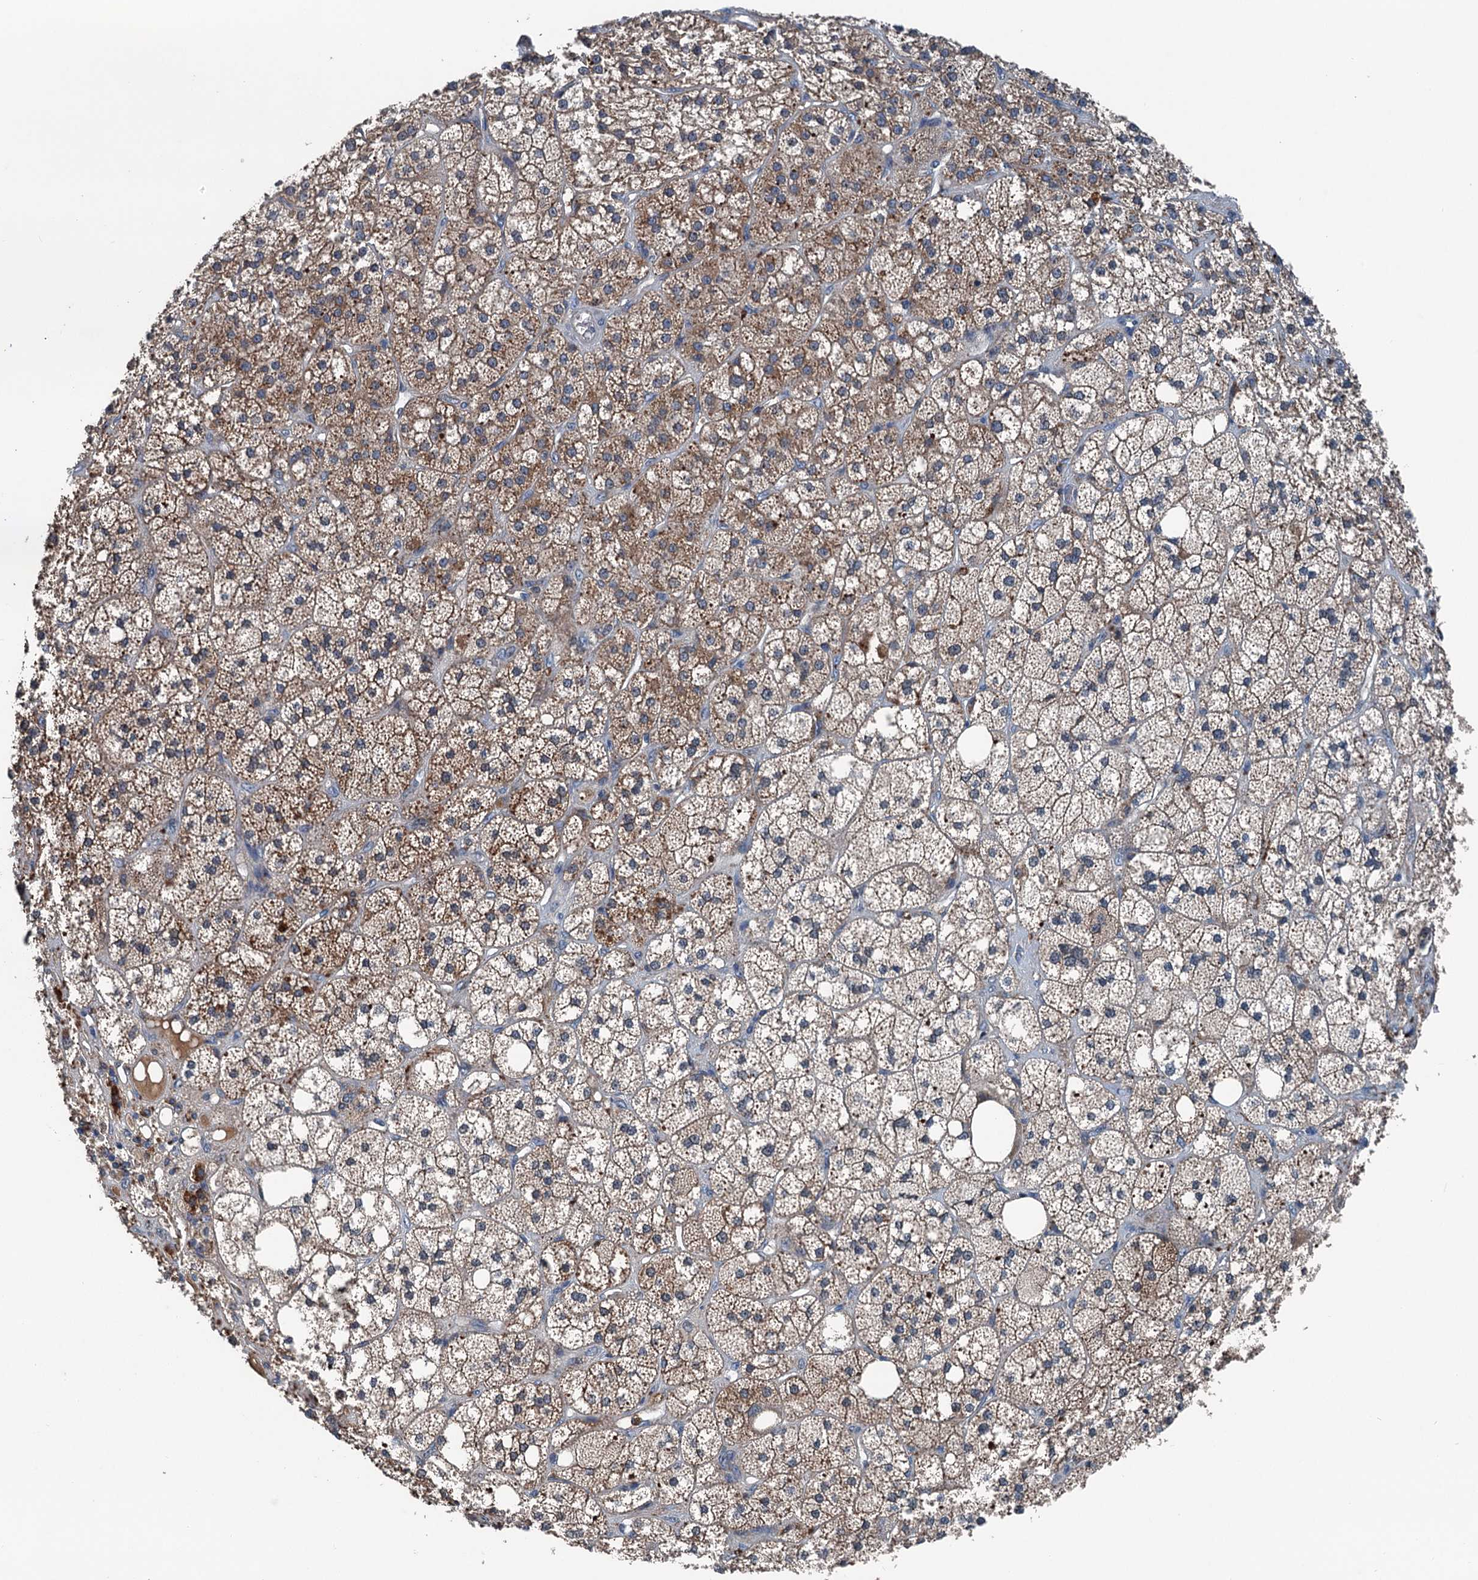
{"staining": {"intensity": "moderate", "quantity": ">75%", "location": "cytoplasmic/membranous"}, "tissue": "adrenal gland", "cell_type": "Glandular cells", "image_type": "normal", "snomed": [{"axis": "morphology", "description": "Normal tissue, NOS"}, {"axis": "topography", "description": "Adrenal gland"}], "caption": "A high-resolution micrograph shows IHC staining of normal adrenal gland, which demonstrates moderate cytoplasmic/membranous staining in about >75% of glandular cells.", "gene": "PDSS1", "patient": {"sex": "male", "age": 61}}